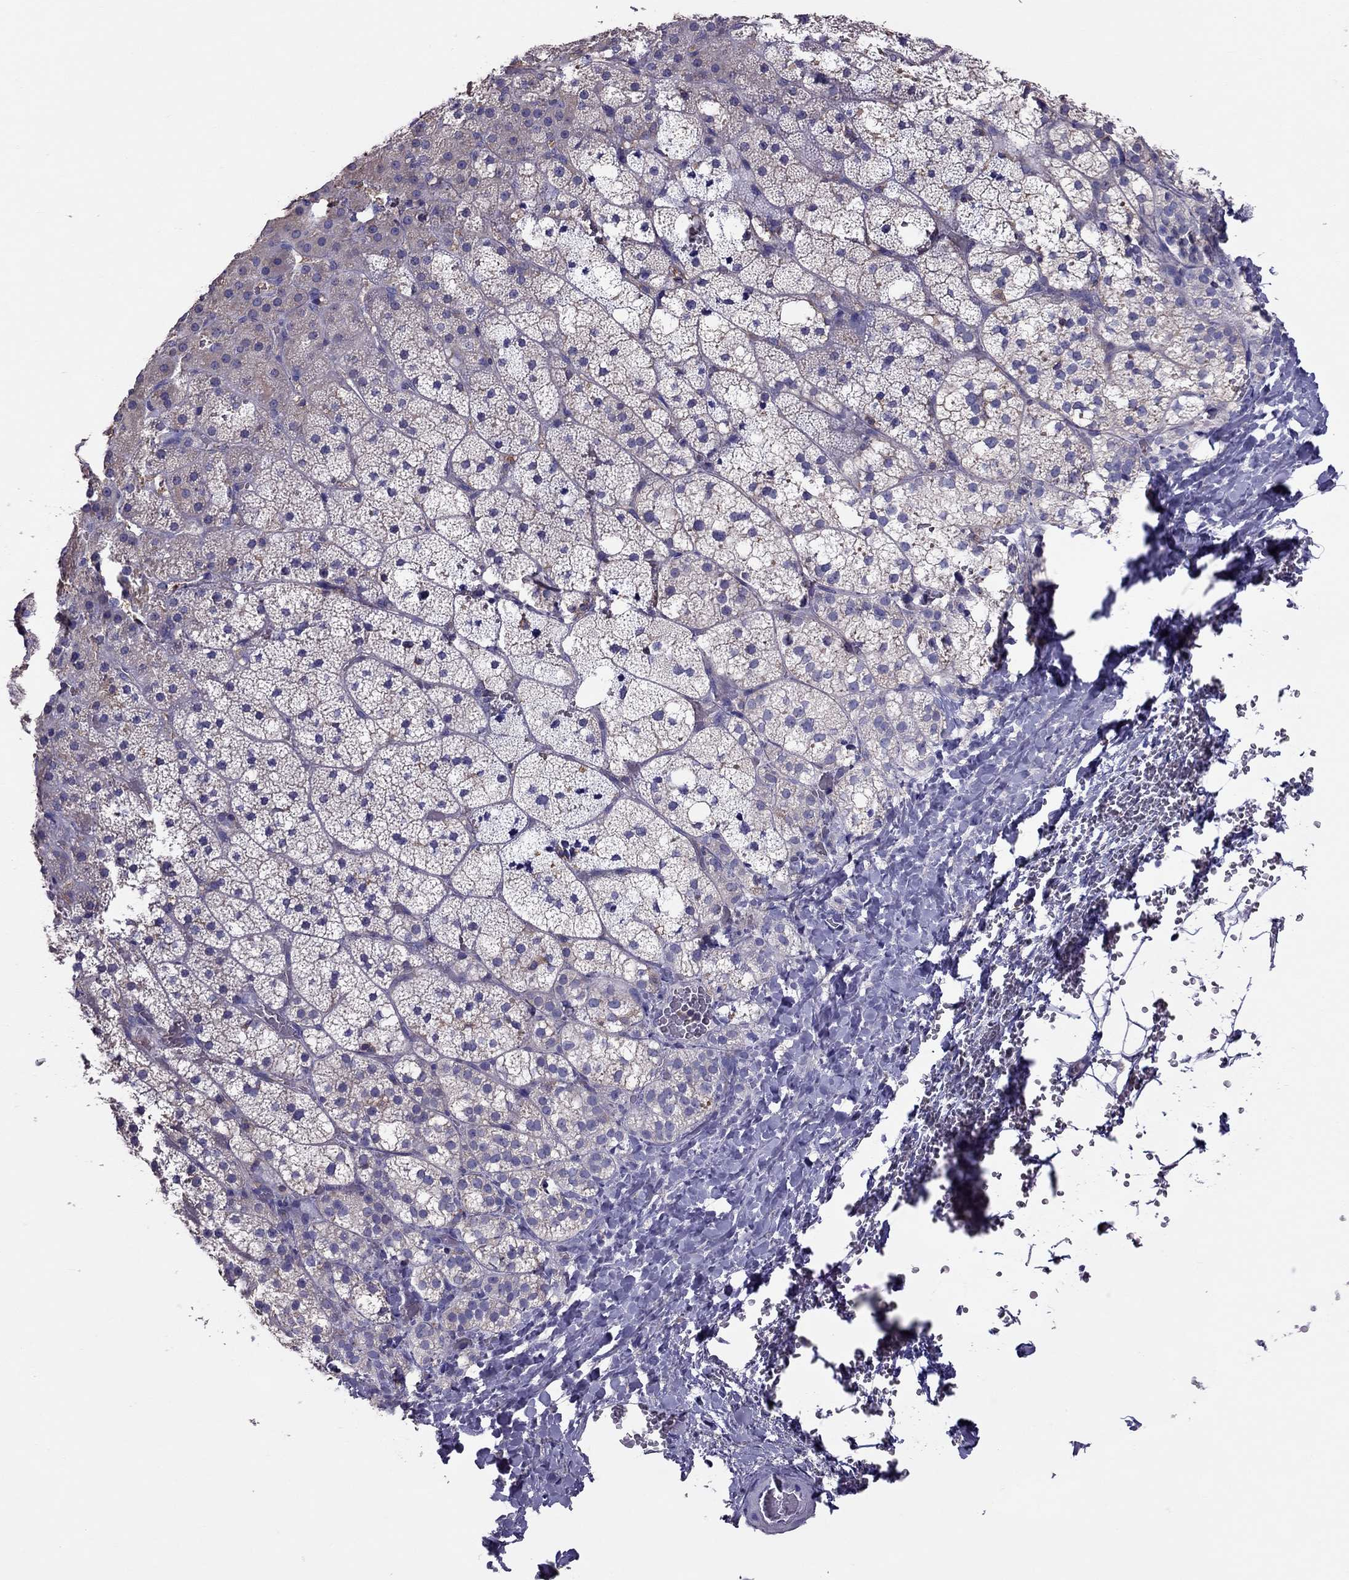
{"staining": {"intensity": "negative", "quantity": "none", "location": "none"}, "tissue": "adrenal gland", "cell_type": "Glandular cells", "image_type": "normal", "snomed": [{"axis": "morphology", "description": "Normal tissue, NOS"}, {"axis": "topography", "description": "Adrenal gland"}], "caption": "Histopathology image shows no significant protein expression in glandular cells of benign adrenal gland. (DAB IHC visualized using brightfield microscopy, high magnification).", "gene": "TEX22", "patient": {"sex": "male", "age": 53}}